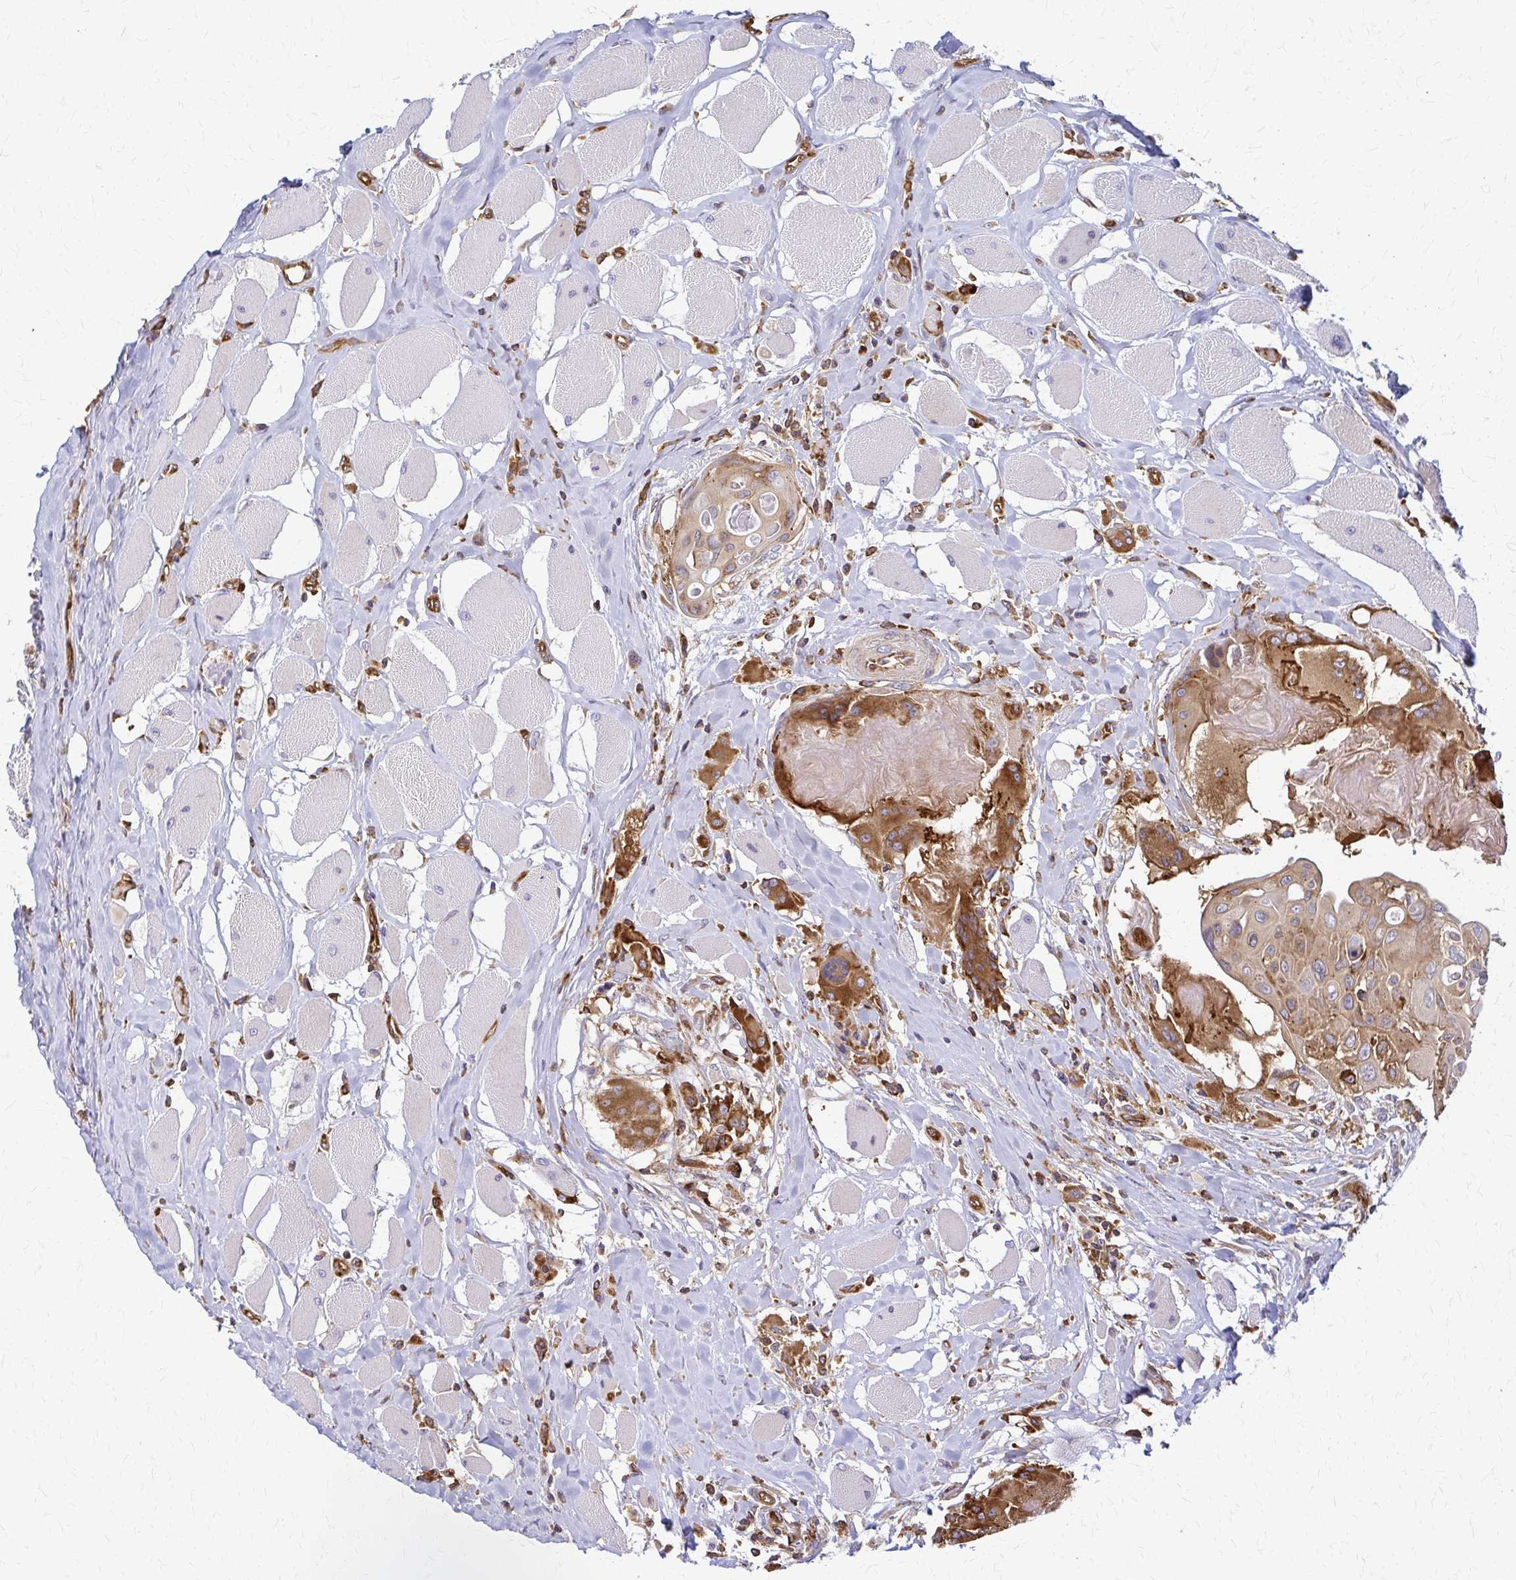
{"staining": {"intensity": "moderate", "quantity": ">75%", "location": "cytoplasmic/membranous"}, "tissue": "head and neck cancer", "cell_type": "Tumor cells", "image_type": "cancer", "snomed": [{"axis": "morphology", "description": "Squamous cell carcinoma, NOS"}, {"axis": "topography", "description": "Head-Neck"}], "caption": "An immunohistochemistry (IHC) photomicrograph of tumor tissue is shown. Protein staining in brown labels moderate cytoplasmic/membranous positivity in head and neck cancer within tumor cells.", "gene": "WASF2", "patient": {"sex": "female", "age": 73}}